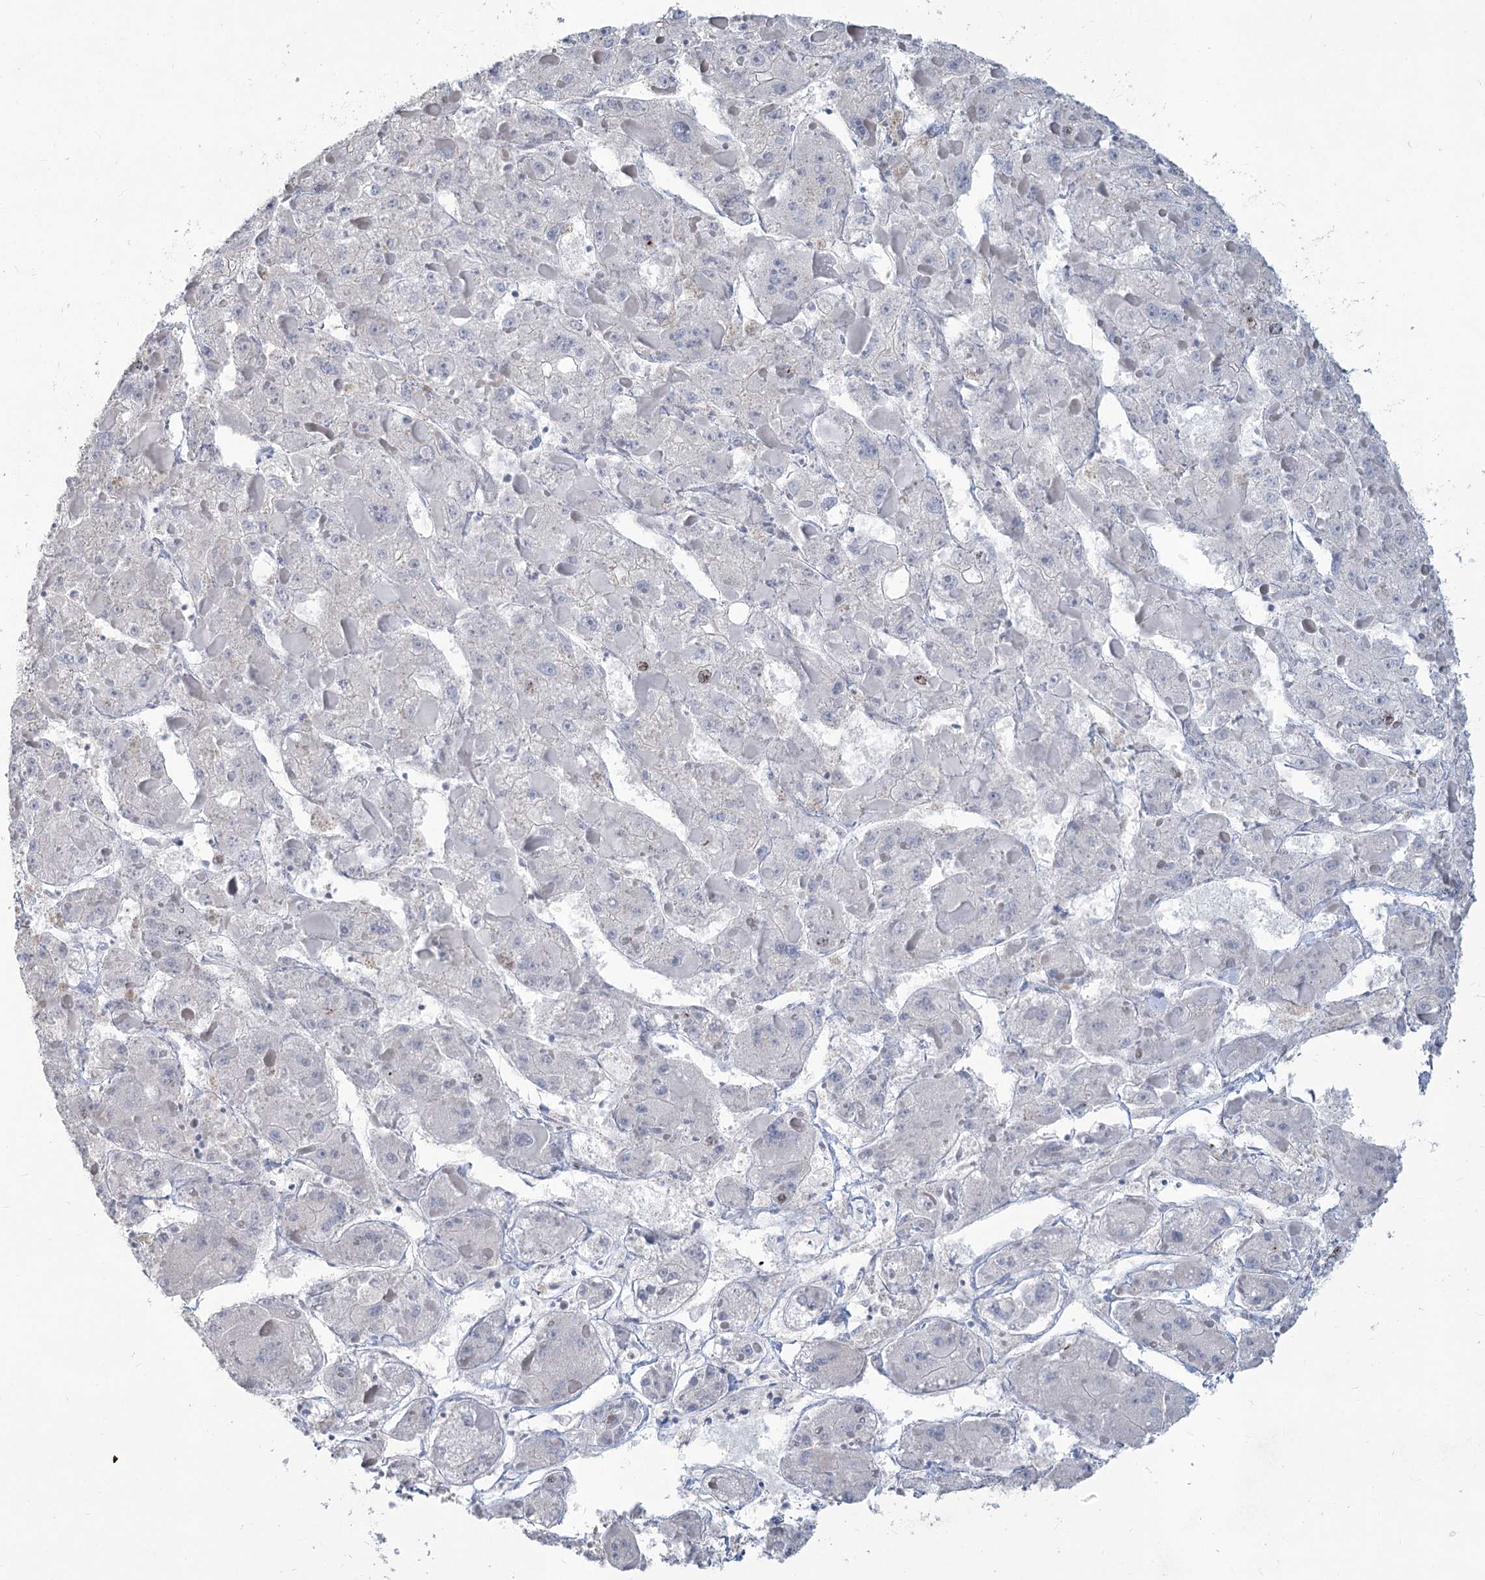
{"staining": {"intensity": "negative", "quantity": "none", "location": "none"}, "tissue": "liver cancer", "cell_type": "Tumor cells", "image_type": "cancer", "snomed": [{"axis": "morphology", "description": "Carcinoma, Hepatocellular, NOS"}, {"axis": "topography", "description": "Liver"}], "caption": "This is an immunohistochemistry (IHC) image of human liver hepatocellular carcinoma. There is no expression in tumor cells.", "gene": "ABITRAM", "patient": {"sex": "female", "age": 73}}